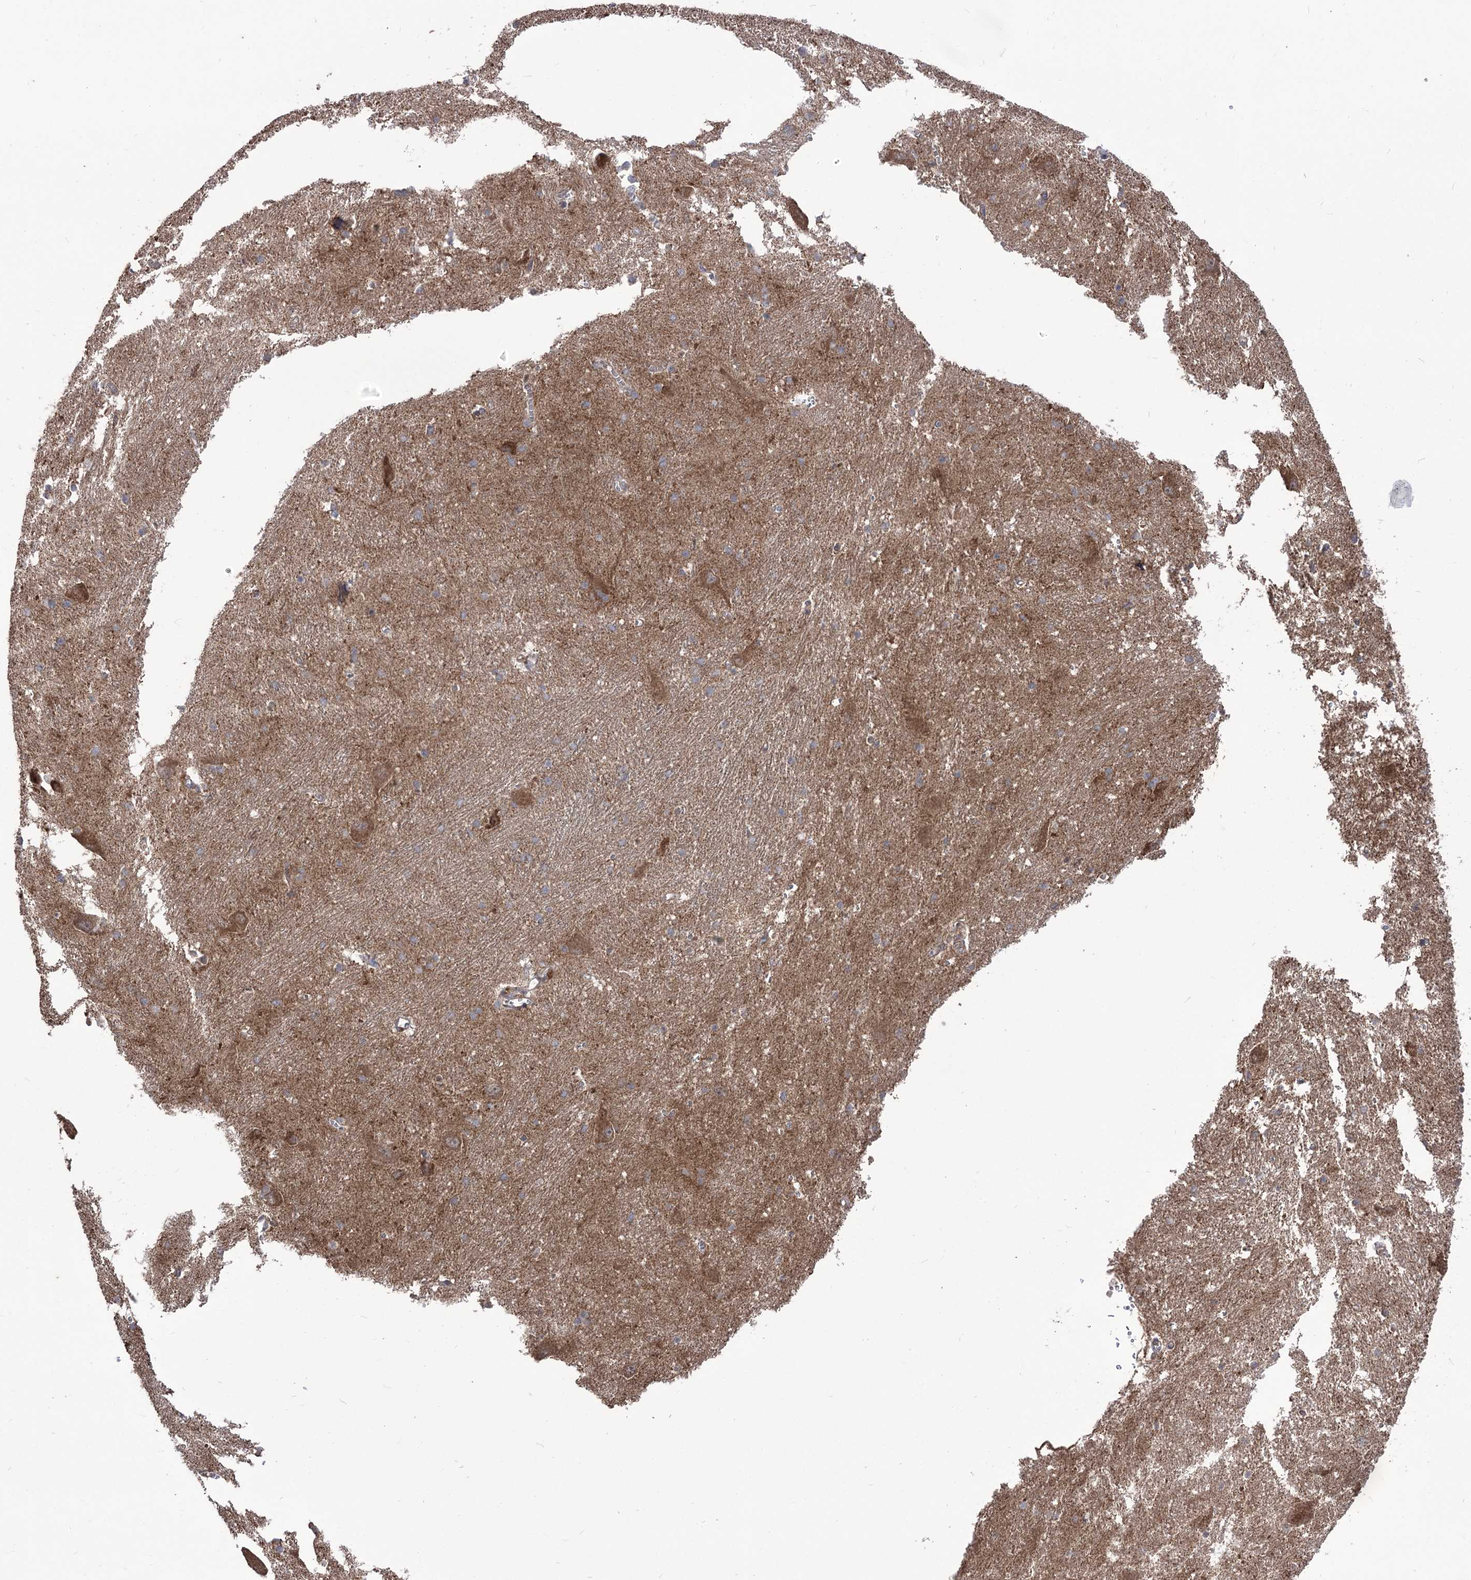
{"staining": {"intensity": "moderate", "quantity": "25%-75%", "location": "cytoplasmic/membranous"}, "tissue": "caudate", "cell_type": "Glial cells", "image_type": "normal", "snomed": [{"axis": "morphology", "description": "Normal tissue, NOS"}, {"axis": "topography", "description": "Lateral ventricle wall"}], "caption": "Immunohistochemical staining of unremarkable human caudate exhibits 25%-75% levels of moderate cytoplasmic/membranous protein positivity in approximately 25%-75% of glial cells.", "gene": "XYLB", "patient": {"sex": "male", "age": 37}}